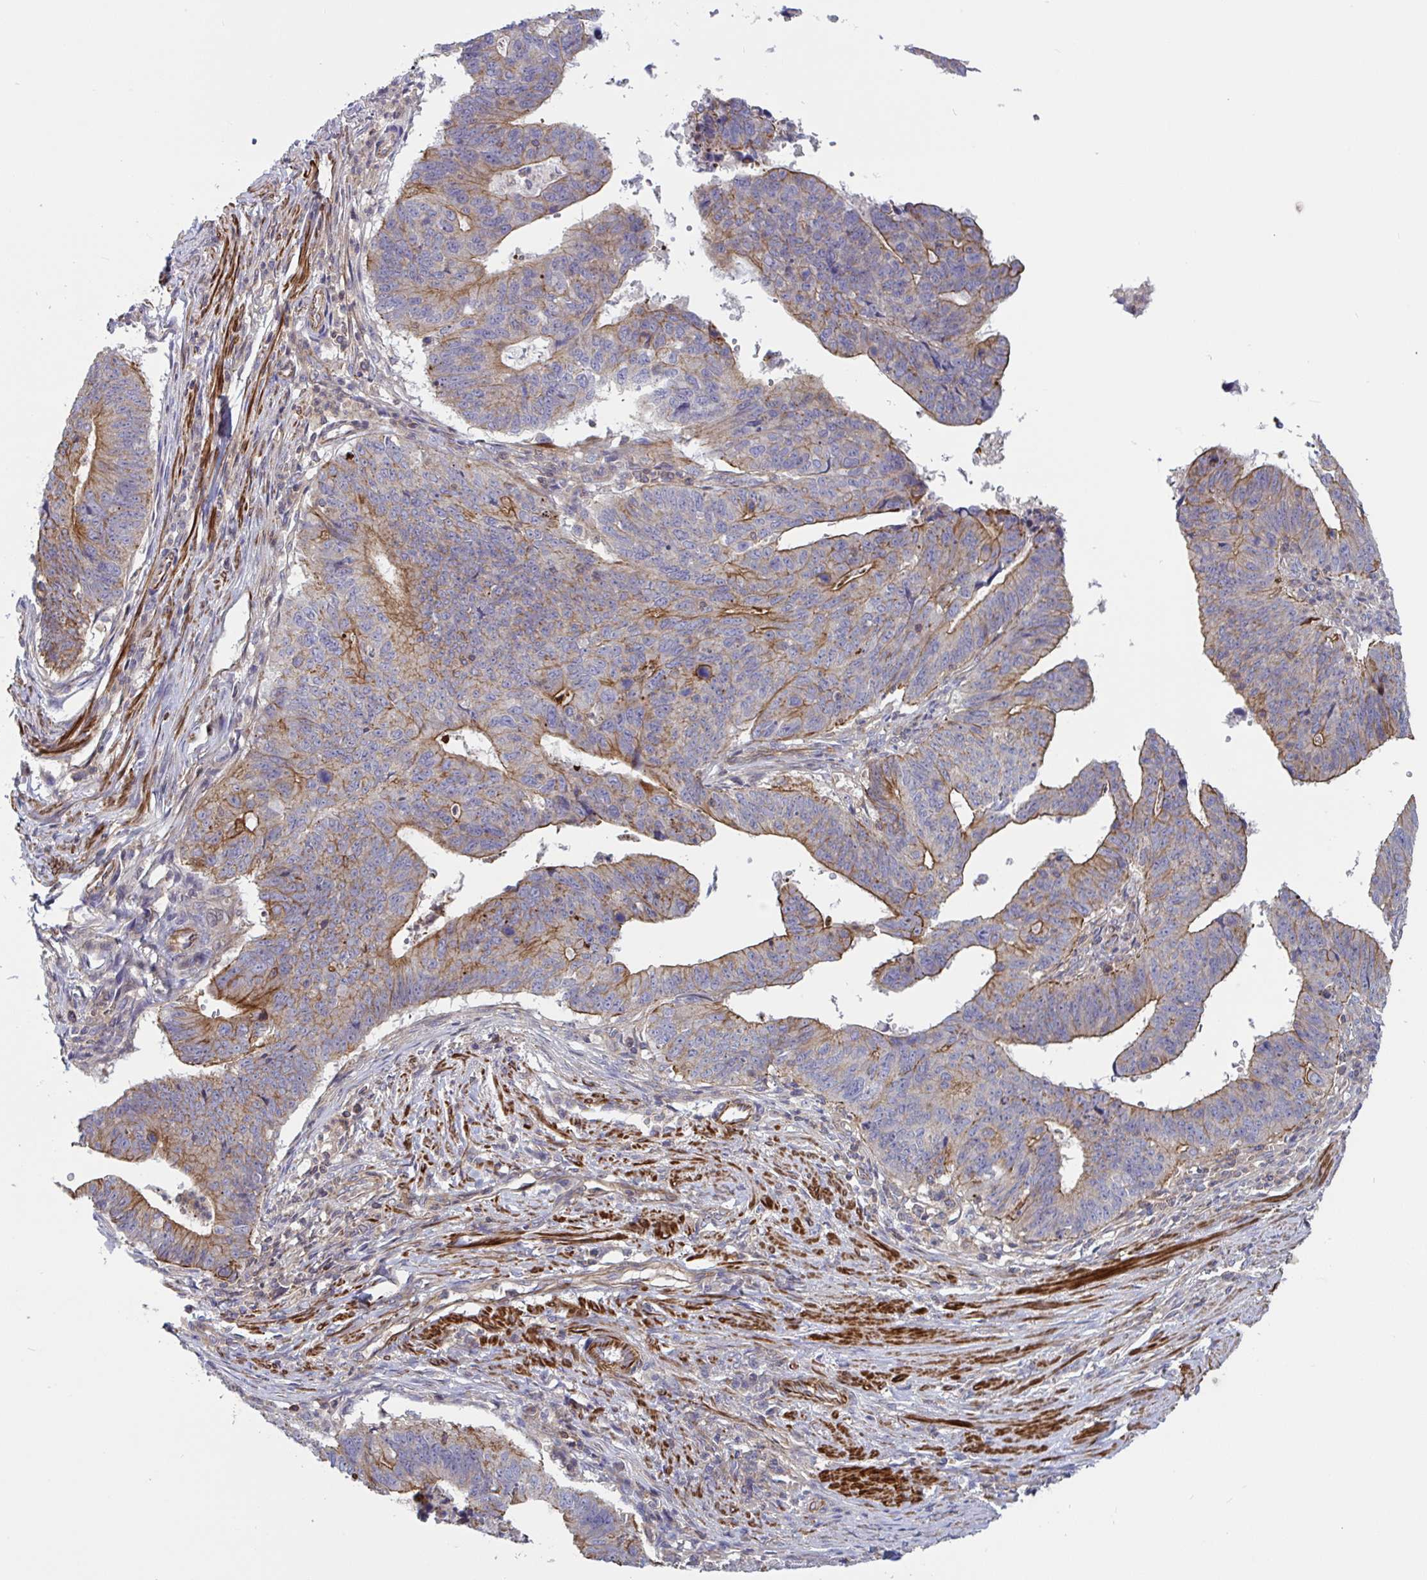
{"staining": {"intensity": "moderate", "quantity": ">75%", "location": "cytoplasmic/membranous"}, "tissue": "stomach cancer", "cell_type": "Tumor cells", "image_type": "cancer", "snomed": [{"axis": "morphology", "description": "Adenocarcinoma, NOS"}, {"axis": "topography", "description": "Stomach"}], "caption": "Protein expression analysis of human adenocarcinoma (stomach) reveals moderate cytoplasmic/membranous expression in approximately >75% of tumor cells.", "gene": "TANK", "patient": {"sex": "male", "age": 59}}